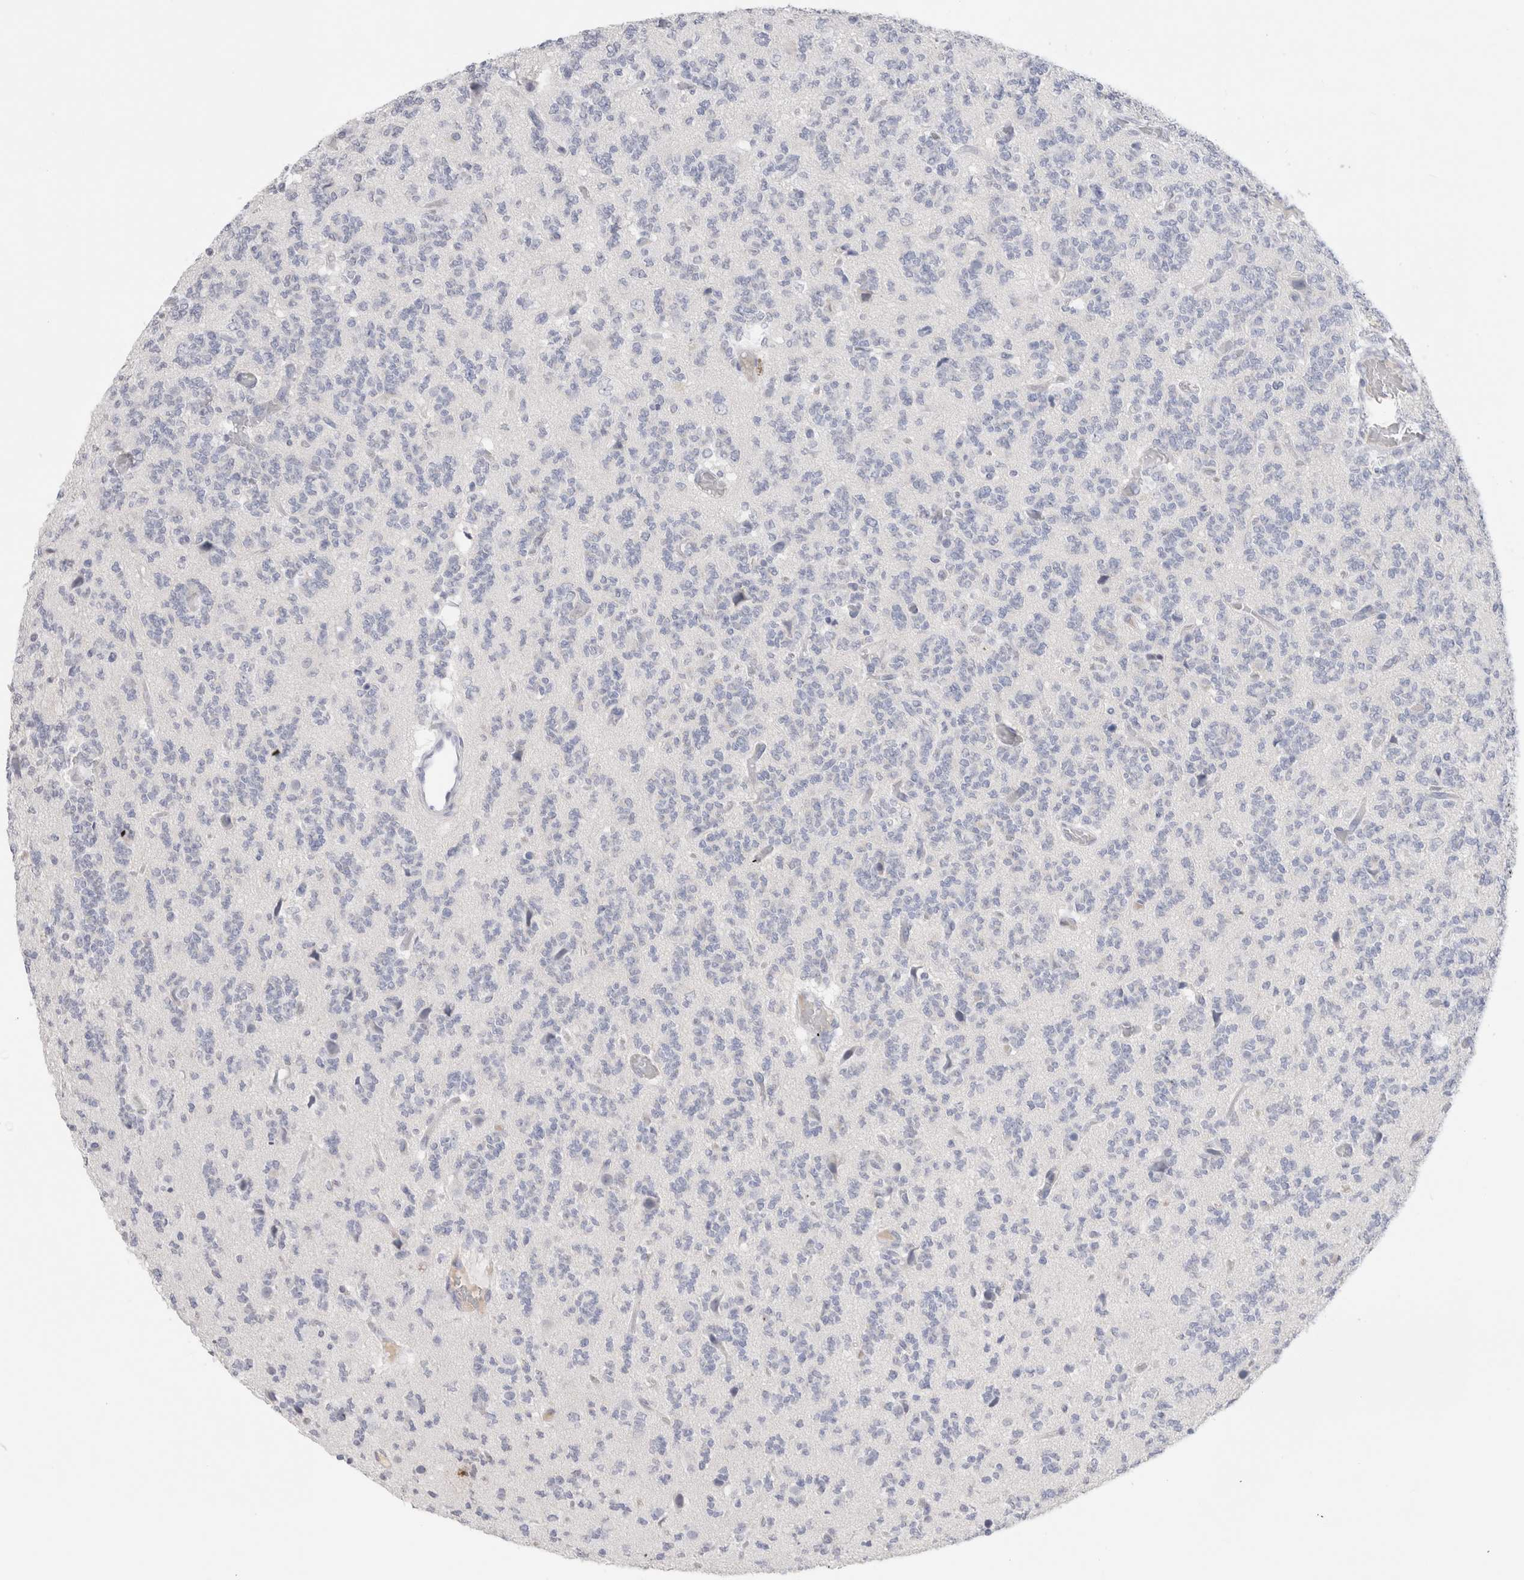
{"staining": {"intensity": "negative", "quantity": "none", "location": "none"}, "tissue": "glioma", "cell_type": "Tumor cells", "image_type": "cancer", "snomed": [{"axis": "morphology", "description": "Glioma, malignant, Low grade"}, {"axis": "topography", "description": "Brain"}], "caption": "This histopathology image is of glioma stained with immunohistochemistry to label a protein in brown with the nuclei are counter-stained blue. There is no staining in tumor cells.", "gene": "LAMP3", "patient": {"sex": "male", "age": 38}}